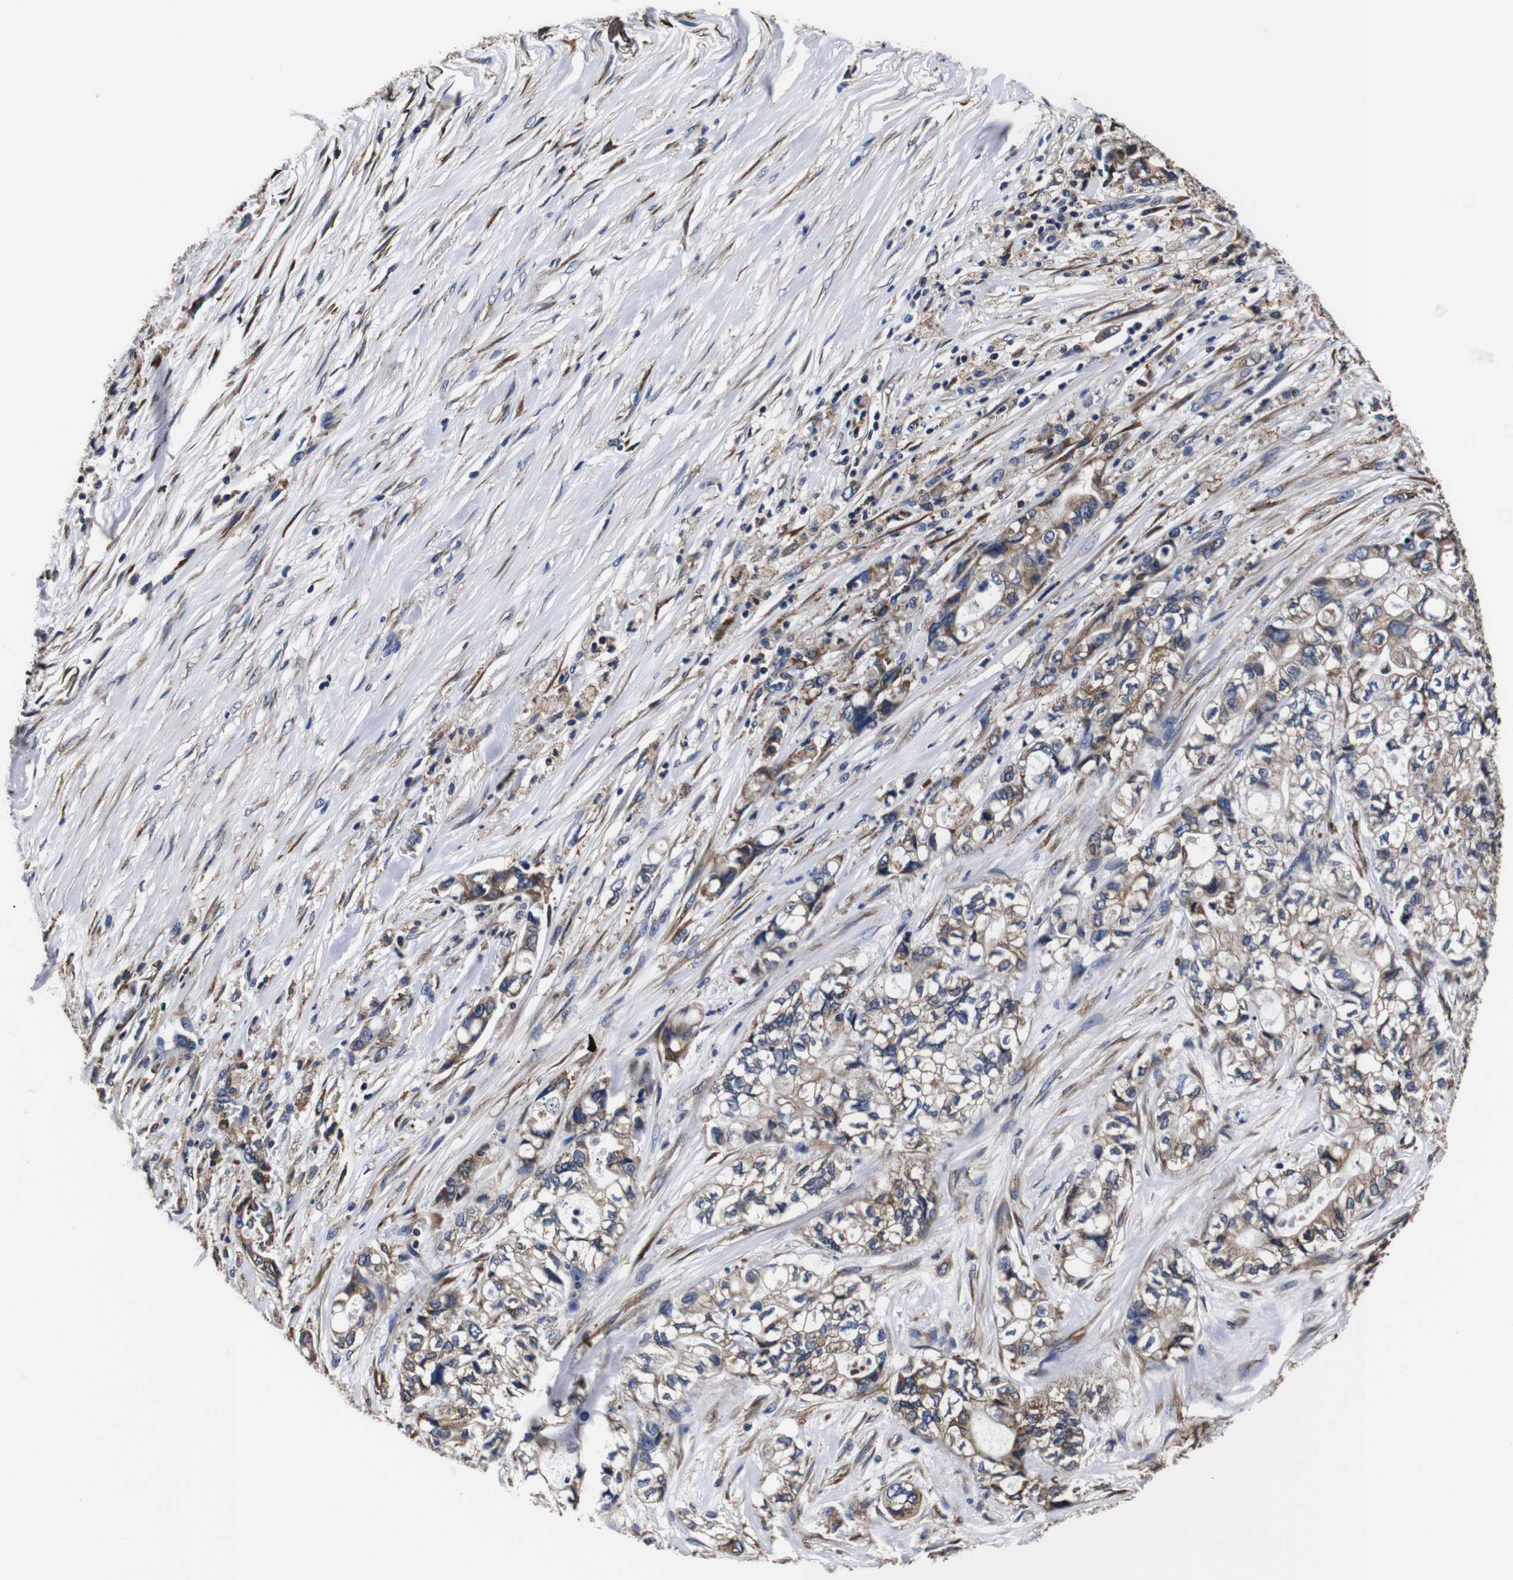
{"staining": {"intensity": "moderate", "quantity": ">75%", "location": "cytoplasmic/membranous"}, "tissue": "pancreatic cancer", "cell_type": "Tumor cells", "image_type": "cancer", "snomed": [{"axis": "morphology", "description": "Adenocarcinoma, NOS"}, {"axis": "topography", "description": "Pancreas"}], "caption": "High-power microscopy captured an immunohistochemistry (IHC) photomicrograph of pancreatic cancer (adenocarcinoma), revealing moderate cytoplasmic/membranous staining in about >75% of tumor cells.", "gene": "PPIB", "patient": {"sex": "male", "age": 79}}